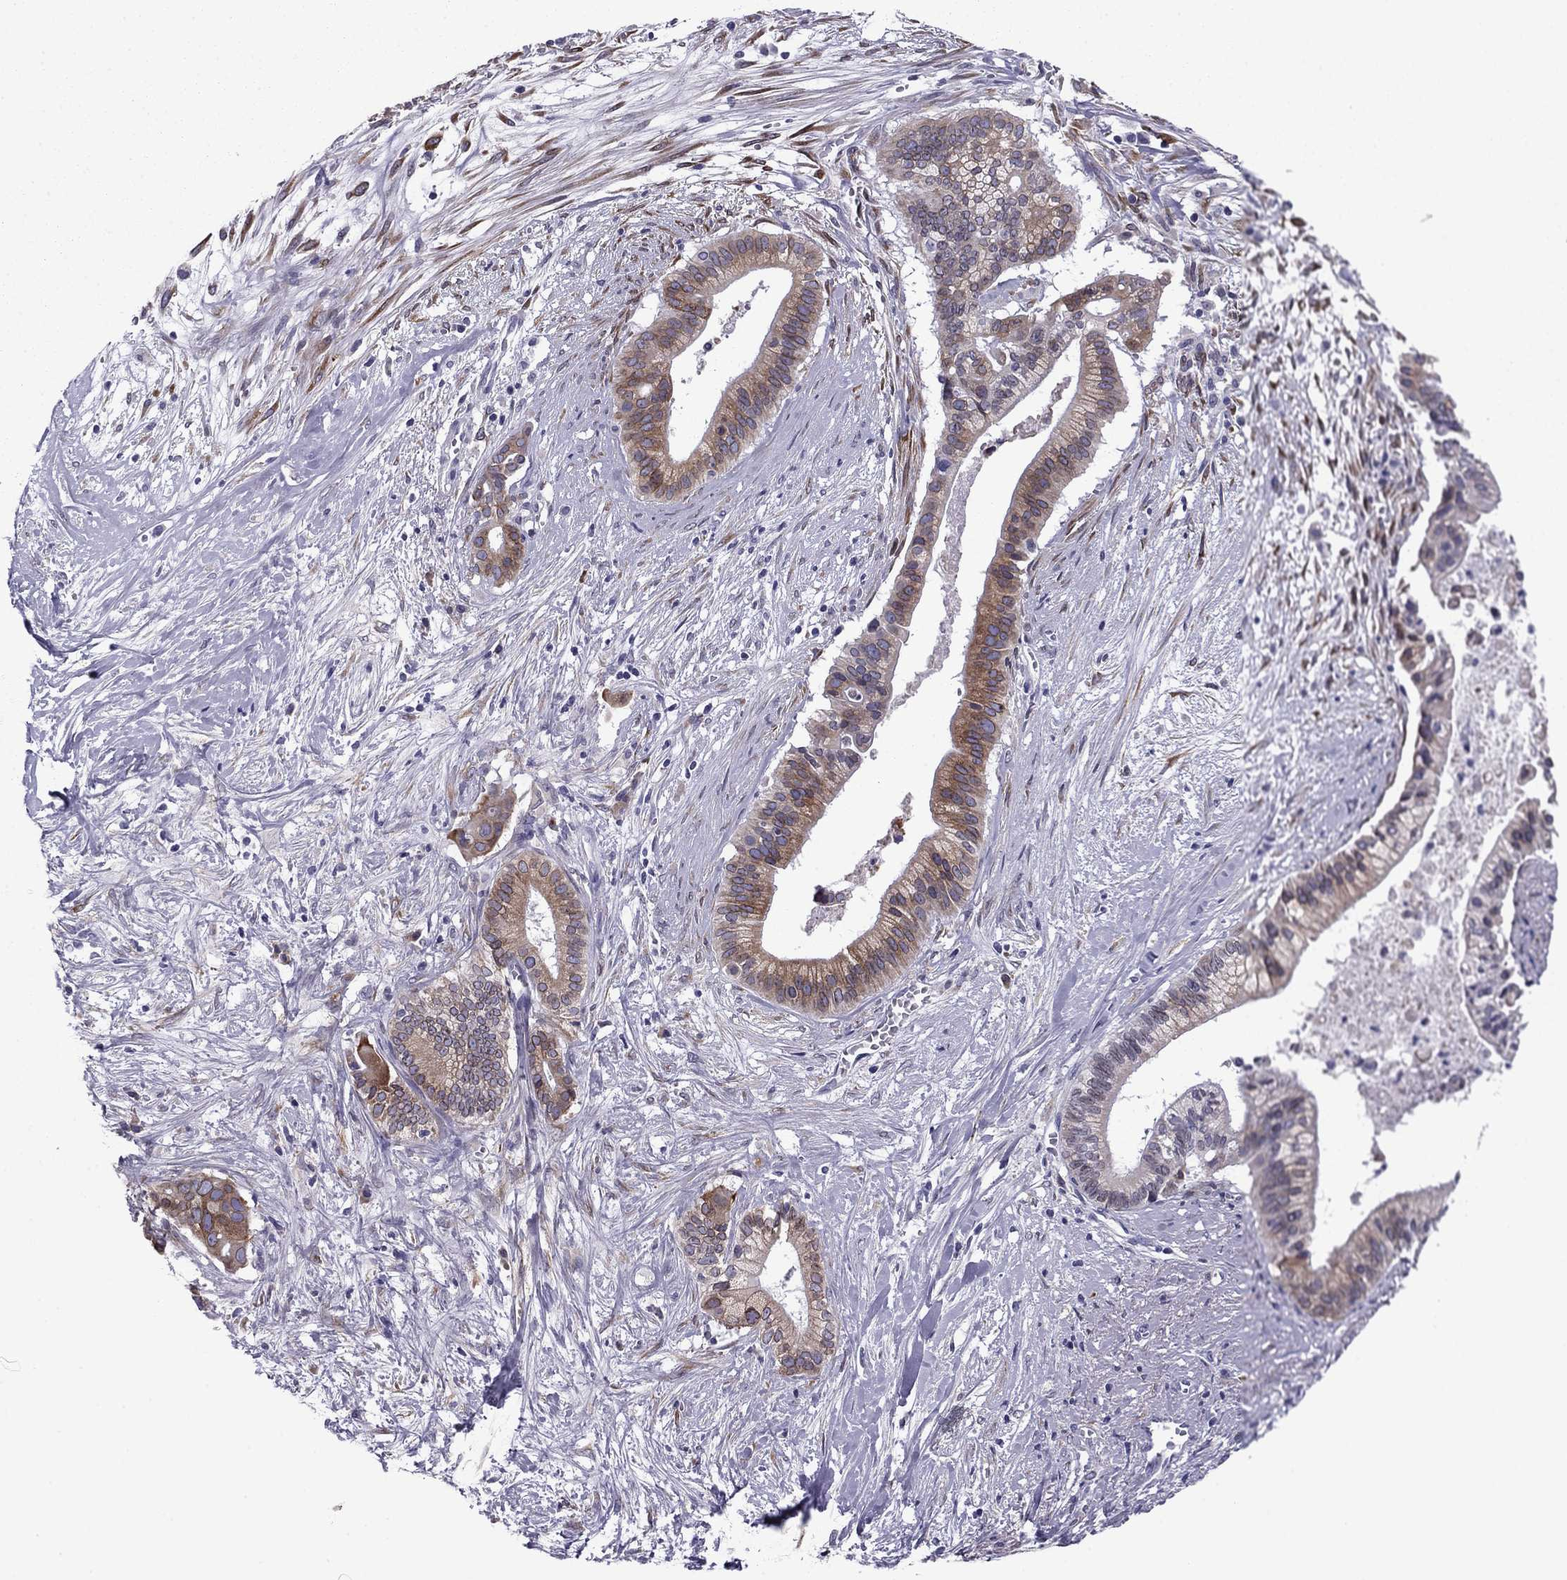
{"staining": {"intensity": "moderate", "quantity": "25%-75%", "location": "cytoplasmic/membranous"}, "tissue": "pancreatic cancer", "cell_type": "Tumor cells", "image_type": "cancer", "snomed": [{"axis": "morphology", "description": "Adenocarcinoma, NOS"}, {"axis": "topography", "description": "Pancreas"}], "caption": "The immunohistochemical stain shows moderate cytoplasmic/membranous positivity in tumor cells of adenocarcinoma (pancreatic) tissue.", "gene": "TMED3", "patient": {"sex": "male", "age": 61}}